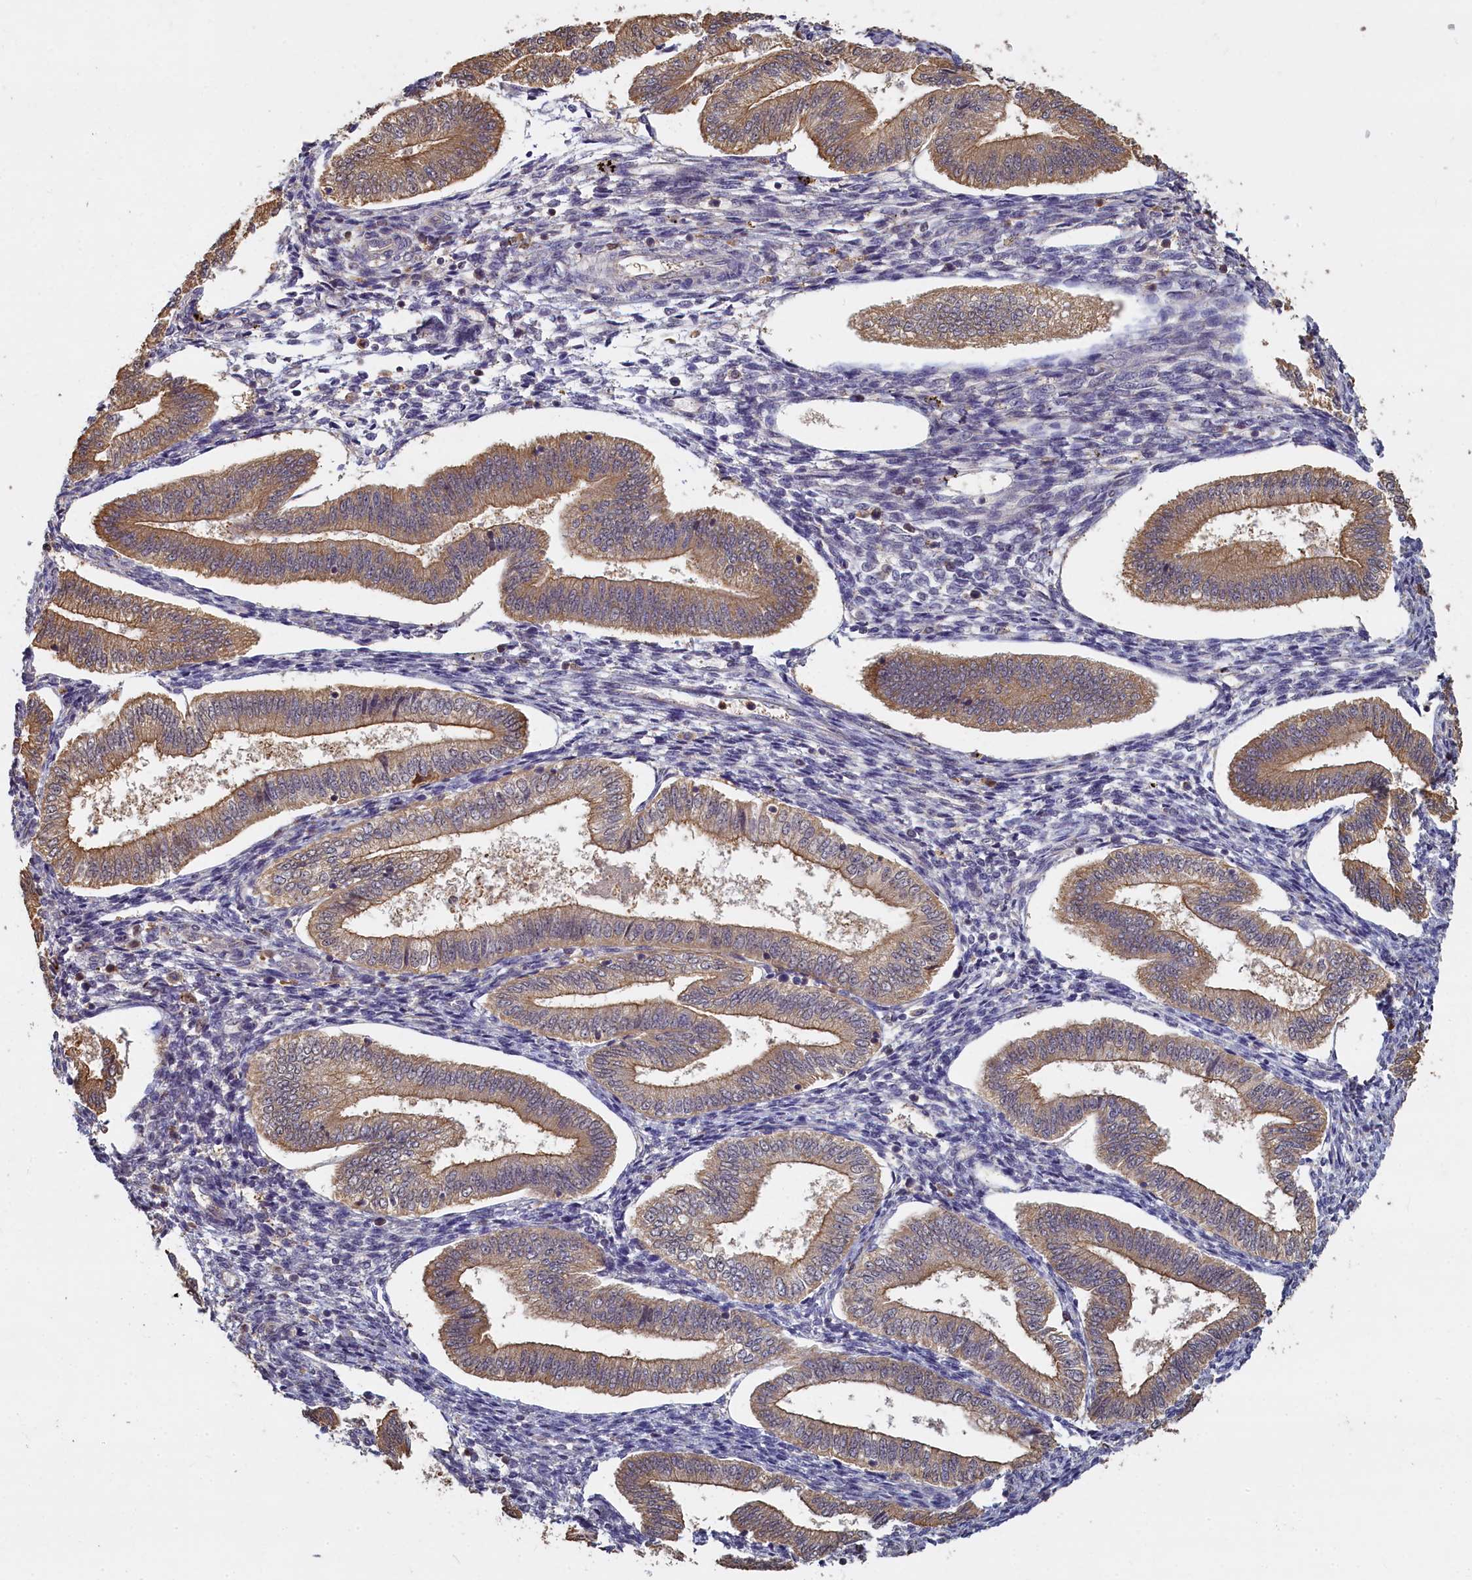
{"staining": {"intensity": "negative", "quantity": "none", "location": "none"}, "tissue": "endometrium", "cell_type": "Cells in endometrial stroma", "image_type": "normal", "snomed": [{"axis": "morphology", "description": "Normal tissue, NOS"}, {"axis": "topography", "description": "Endometrium"}], "caption": "The histopathology image shows no staining of cells in endometrial stroma in benign endometrium. The staining was performed using DAB to visualize the protein expression in brown, while the nuclei were stained in blue with hematoxylin (Magnification: 20x).", "gene": "UCHL3", "patient": {"sex": "female", "age": 34}}